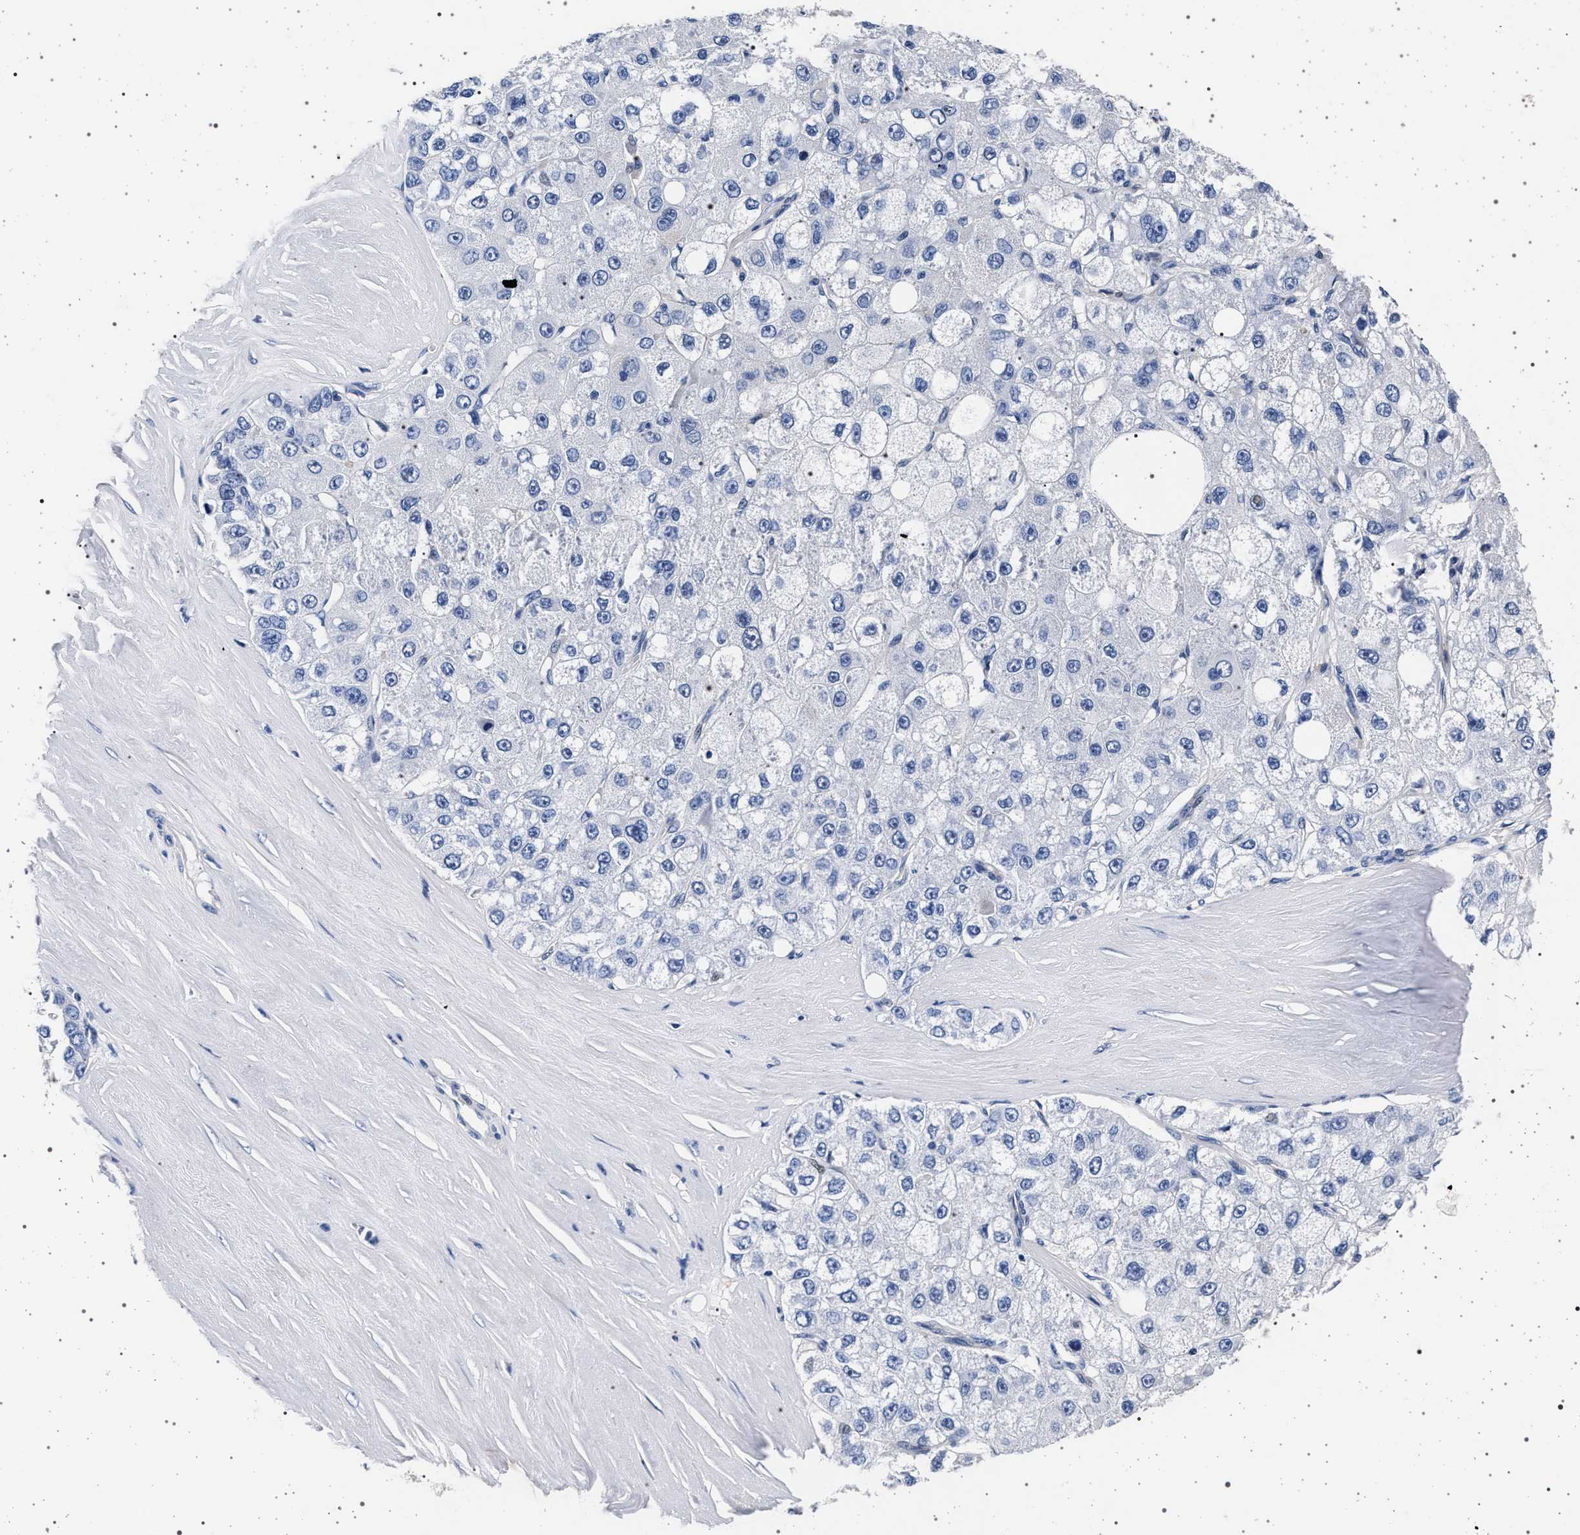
{"staining": {"intensity": "negative", "quantity": "none", "location": "none"}, "tissue": "liver cancer", "cell_type": "Tumor cells", "image_type": "cancer", "snomed": [{"axis": "morphology", "description": "Carcinoma, Hepatocellular, NOS"}, {"axis": "topography", "description": "Liver"}], "caption": "An image of liver cancer stained for a protein exhibits no brown staining in tumor cells.", "gene": "SLC9A1", "patient": {"sex": "male", "age": 80}}